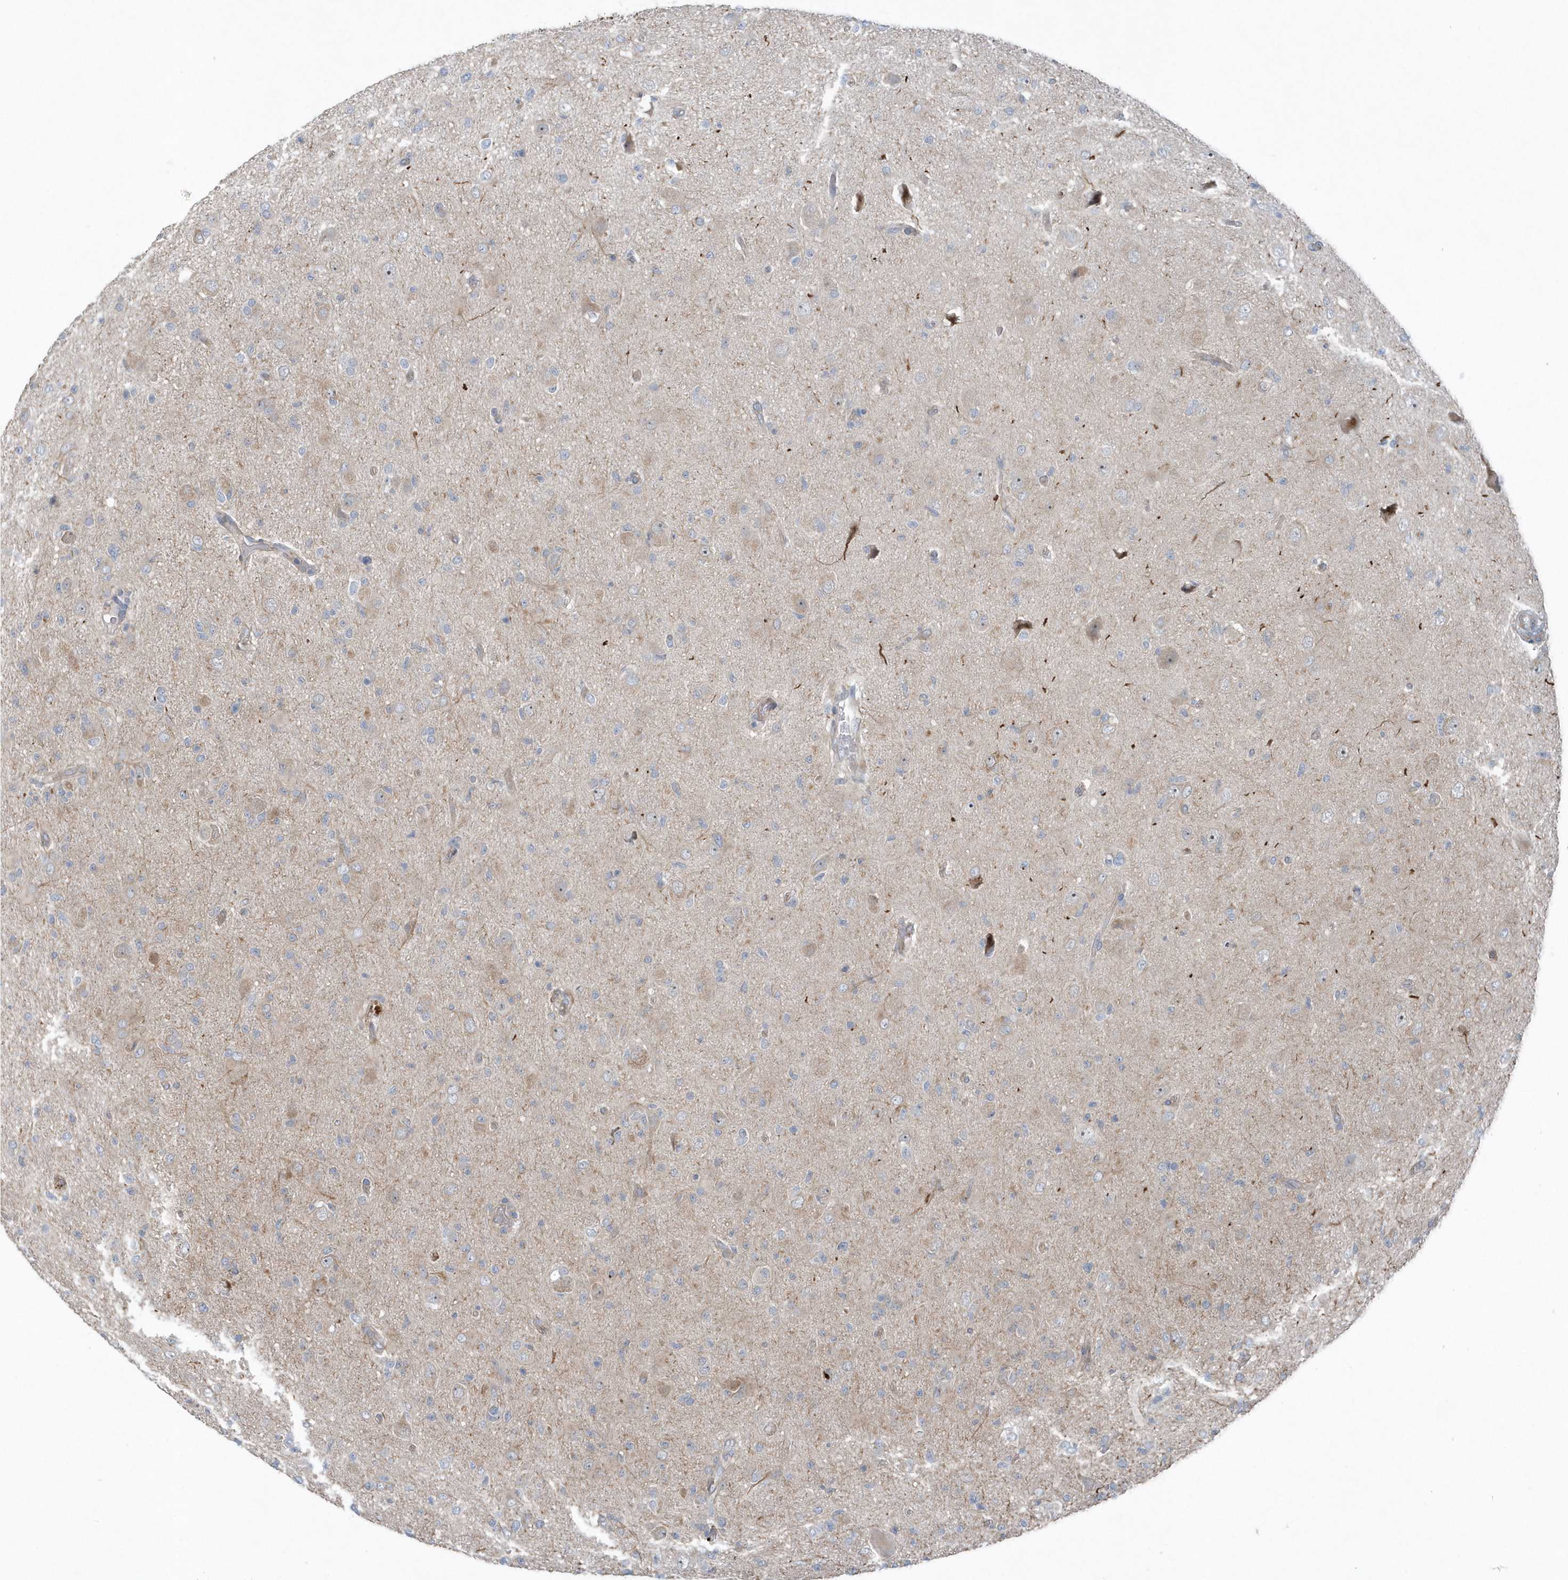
{"staining": {"intensity": "weak", "quantity": "<25%", "location": "cytoplasmic/membranous"}, "tissue": "glioma", "cell_type": "Tumor cells", "image_type": "cancer", "snomed": [{"axis": "morphology", "description": "Glioma, malignant, High grade"}, {"axis": "topography", "description": "Brain"}], "caption": "The IHC micrograph has no significant expression in tumor cells of glioma tissue.", "gene": "MCC", "patient": {"sex": "female", "age": 57}}